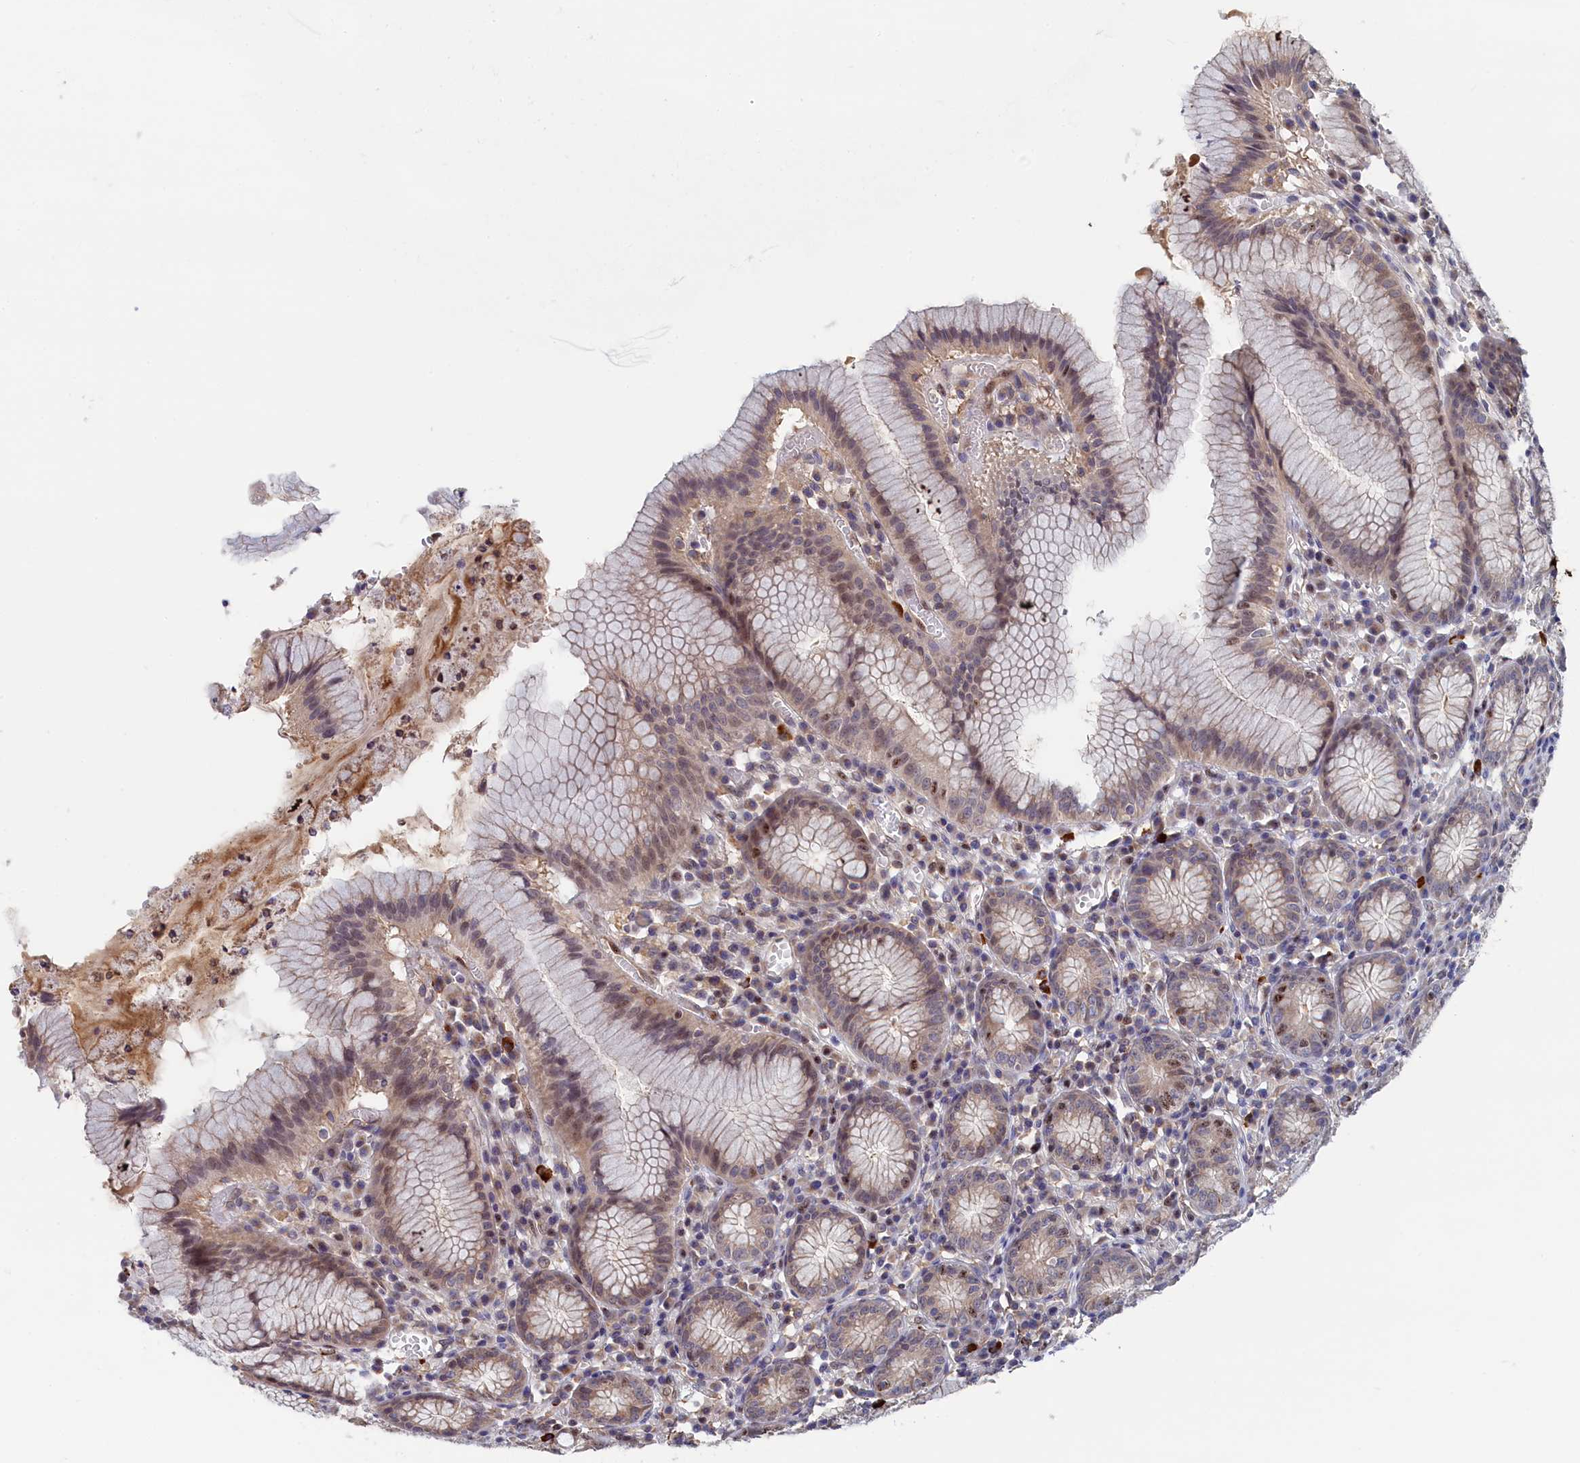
{"staining": {"intensity": "moderate", "quantity": ">75%", "location": "cytoplasmic/membranous,nuclear"}, "tissue": "stomach", "cell_type": "Glandular cells", "image_type": "normal", "snomed": [{"axis": "morphology", "description": "Normal tissue, NOS"}, {"axis": "topography", "description": "Stomach"}], "caption": "The image reveals staining of benign stomach, revealing moderate cytoplasmic/membranous,nuclear protein positivity (brown color) within glandular cells. (DAB (3,3'-diaminobenzidine) IHC with brightfield microscopy, high magnification).", "gene": "TAB1", "patient": {"sex": "male", "age": 55}}